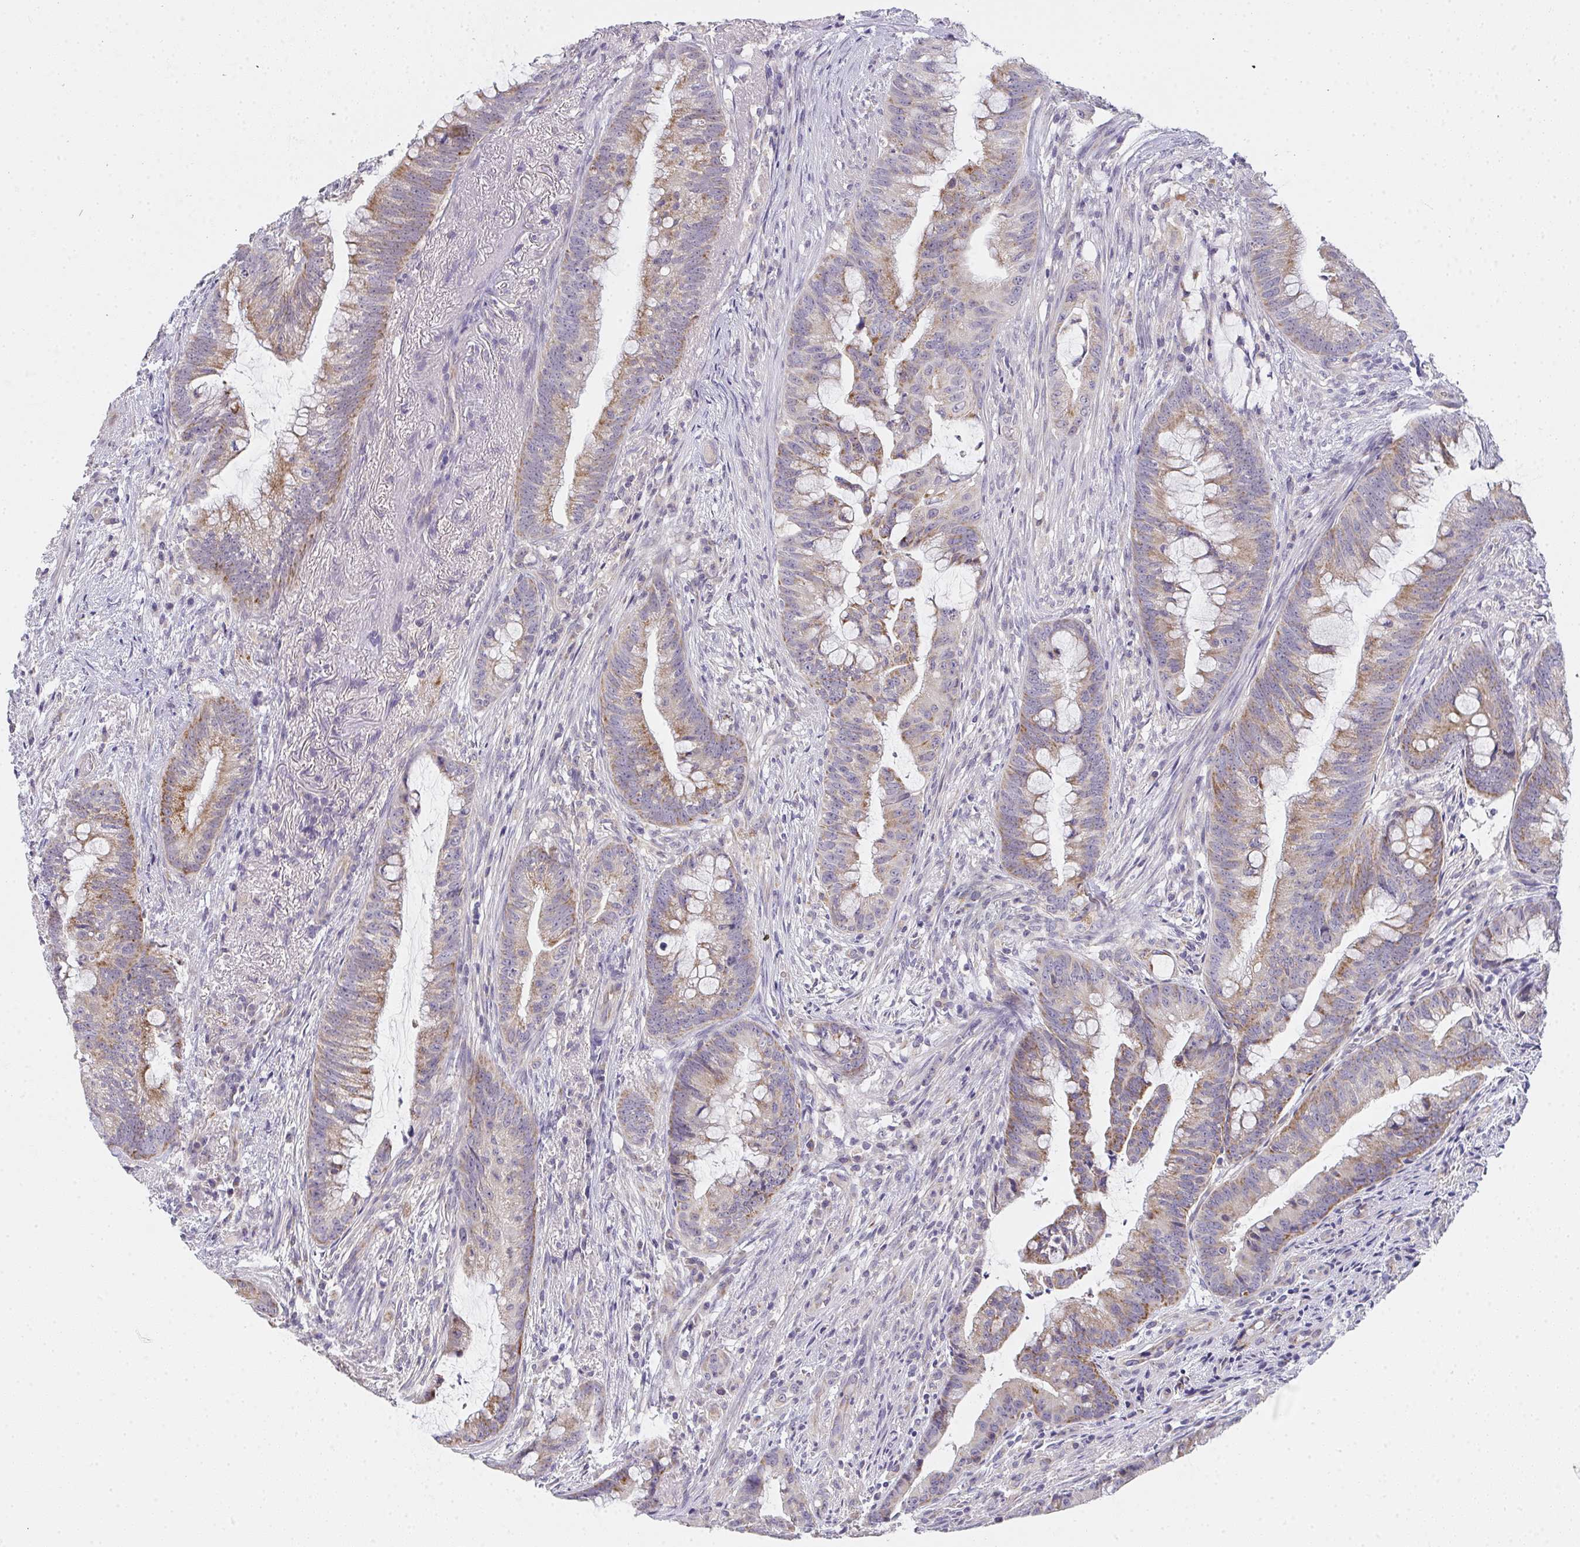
{"staining": {"intensity": "moderate", "quantity": "25%-75%", "location": "cytoplasmic/membranous"}, "tissue": "colorectal cancer", "cell_type": "Tumor cells", "image_type": "cancer", "snomed": [{"axis": "morphology", "description": "Adenocarcinoma, NOS"}, {"axis": "topography", "description": "Colon"}], "caption": "Immunohistochemistry (IHC) histopathology image of colorectal cancer (adenocarcinoma) stained for a protein (brown), which displays medium levels of moderate cytoplasmic/membranous positivity in approximately 25%-75% of tumor cells.", "gene": "TMEM219", "patient": {"sex": "male", "age": 62}}